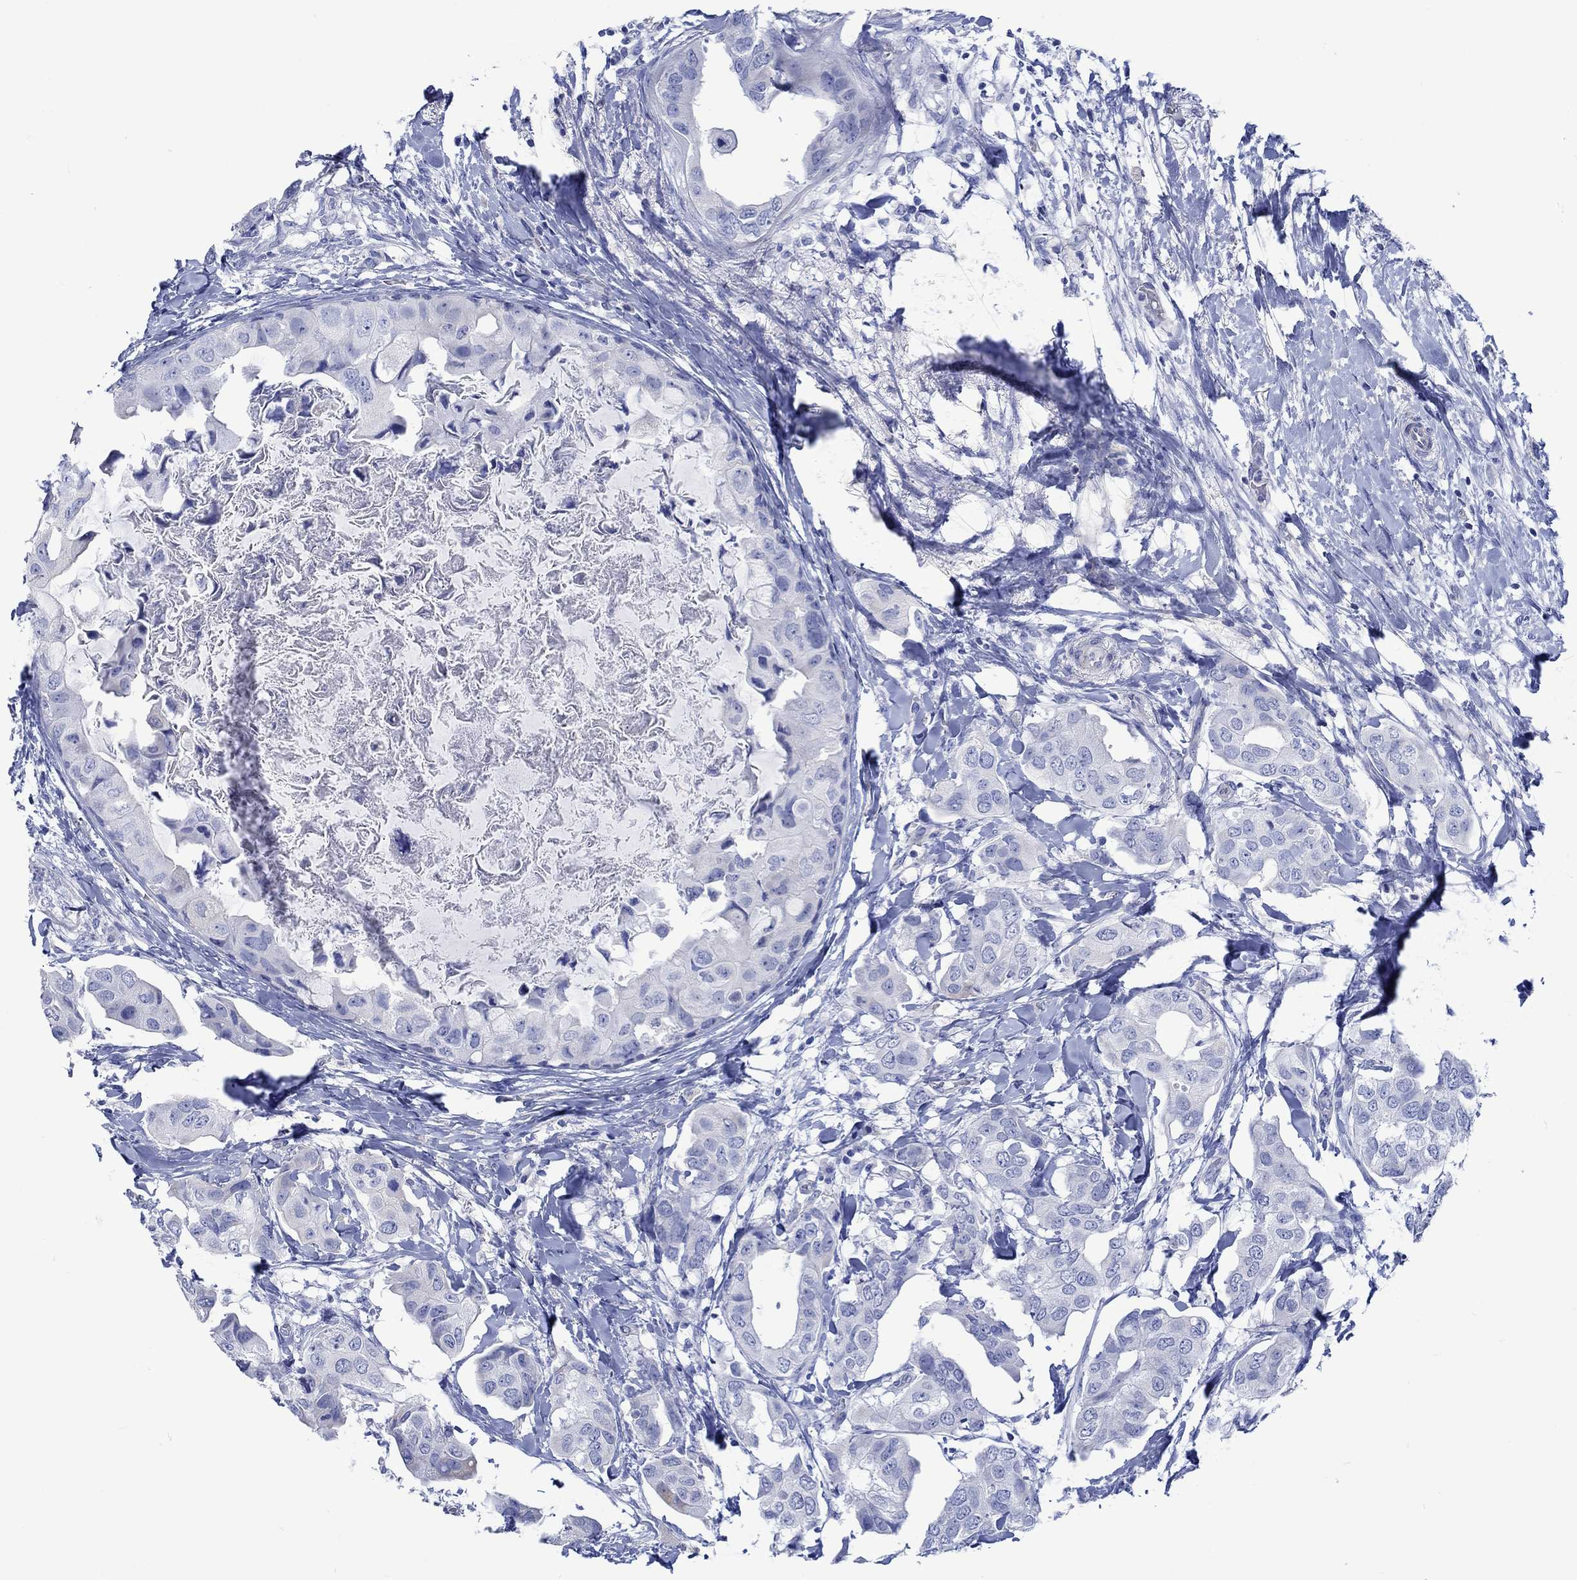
{"staining": {"intensity": "negative", "quantity": "none", "location": "none"}, "tissue": "breast cancer", "cell_type": "Tumor cells", "image_type": "cancer", "snomed": [{"axis": "morphology", "description": "Normal tissue, NOS"}, {"axis": "morphology", "description": "Duct carcinoma"}, {"axis": "topography", "description": "Breast"}], "caption": "Tumor cells are negative for protein expression in human breast cancer (invasive ductal carcinoma).", "gene": "CPLX2", "patient": {"sex": "female", "age": 40}}